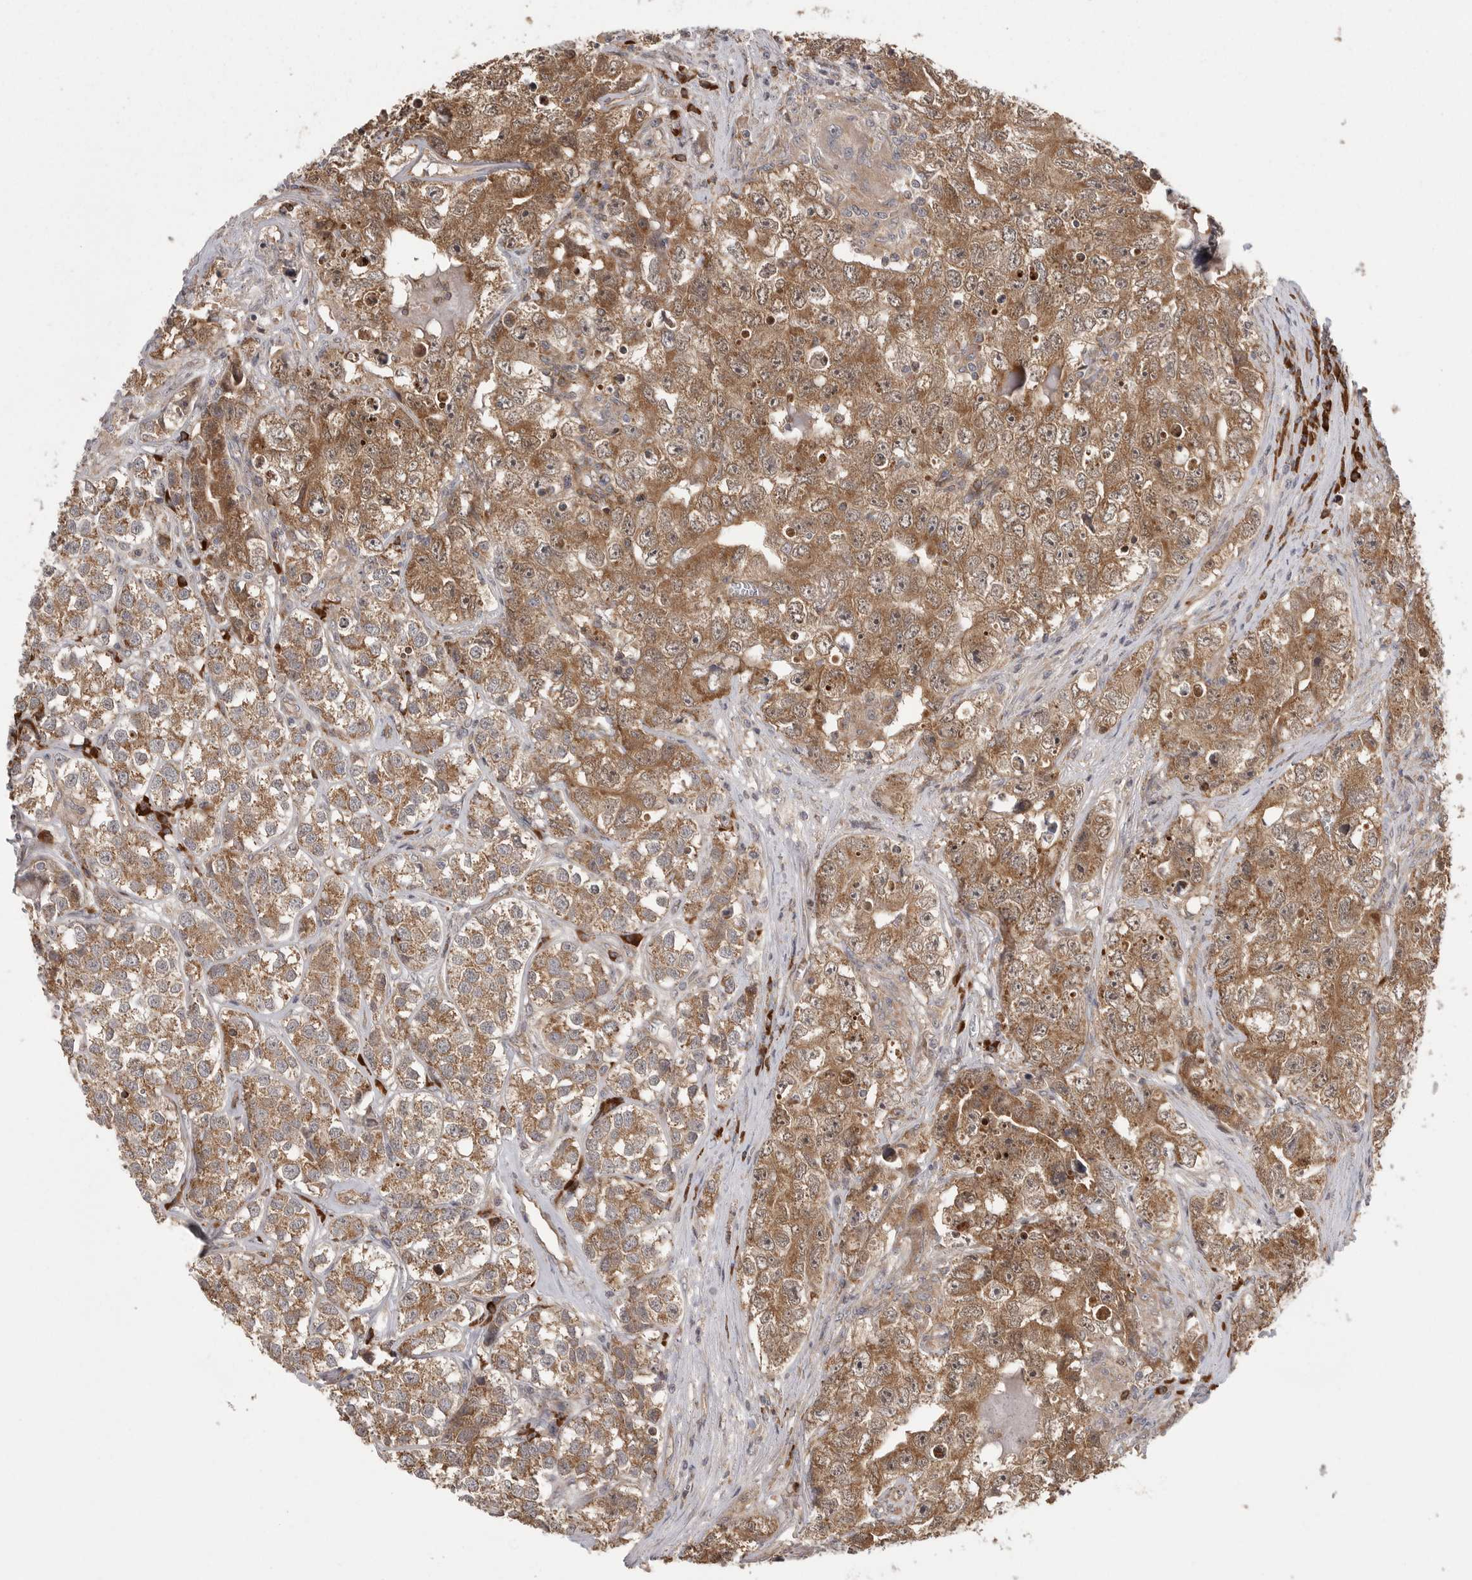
{"staining": {"intensity": "moderate", "quantity": ">75%", "location": "cytoplasmic/membranous"}, "tissue": "testis cancer", "cell_type": "Tumor cells", "image_type": "cancer", "snomed": [{"axis": "morphology", "description": "Seminoma, NOS"}, {"axis": "morphology", "description": "Carcinoma, Embryonal, NOS"}, {"axis": "topography", "description": "Testis"}], "caption": "Approximately >75% of tumor cells in embryonal carcinoma (testis) demonstrate moderate cytoplasmic/membranous protein expression as visualized by brown immunohistochemical staining.", "gene": "OXR1", "patient": {"sex": "male", "age": 43}}